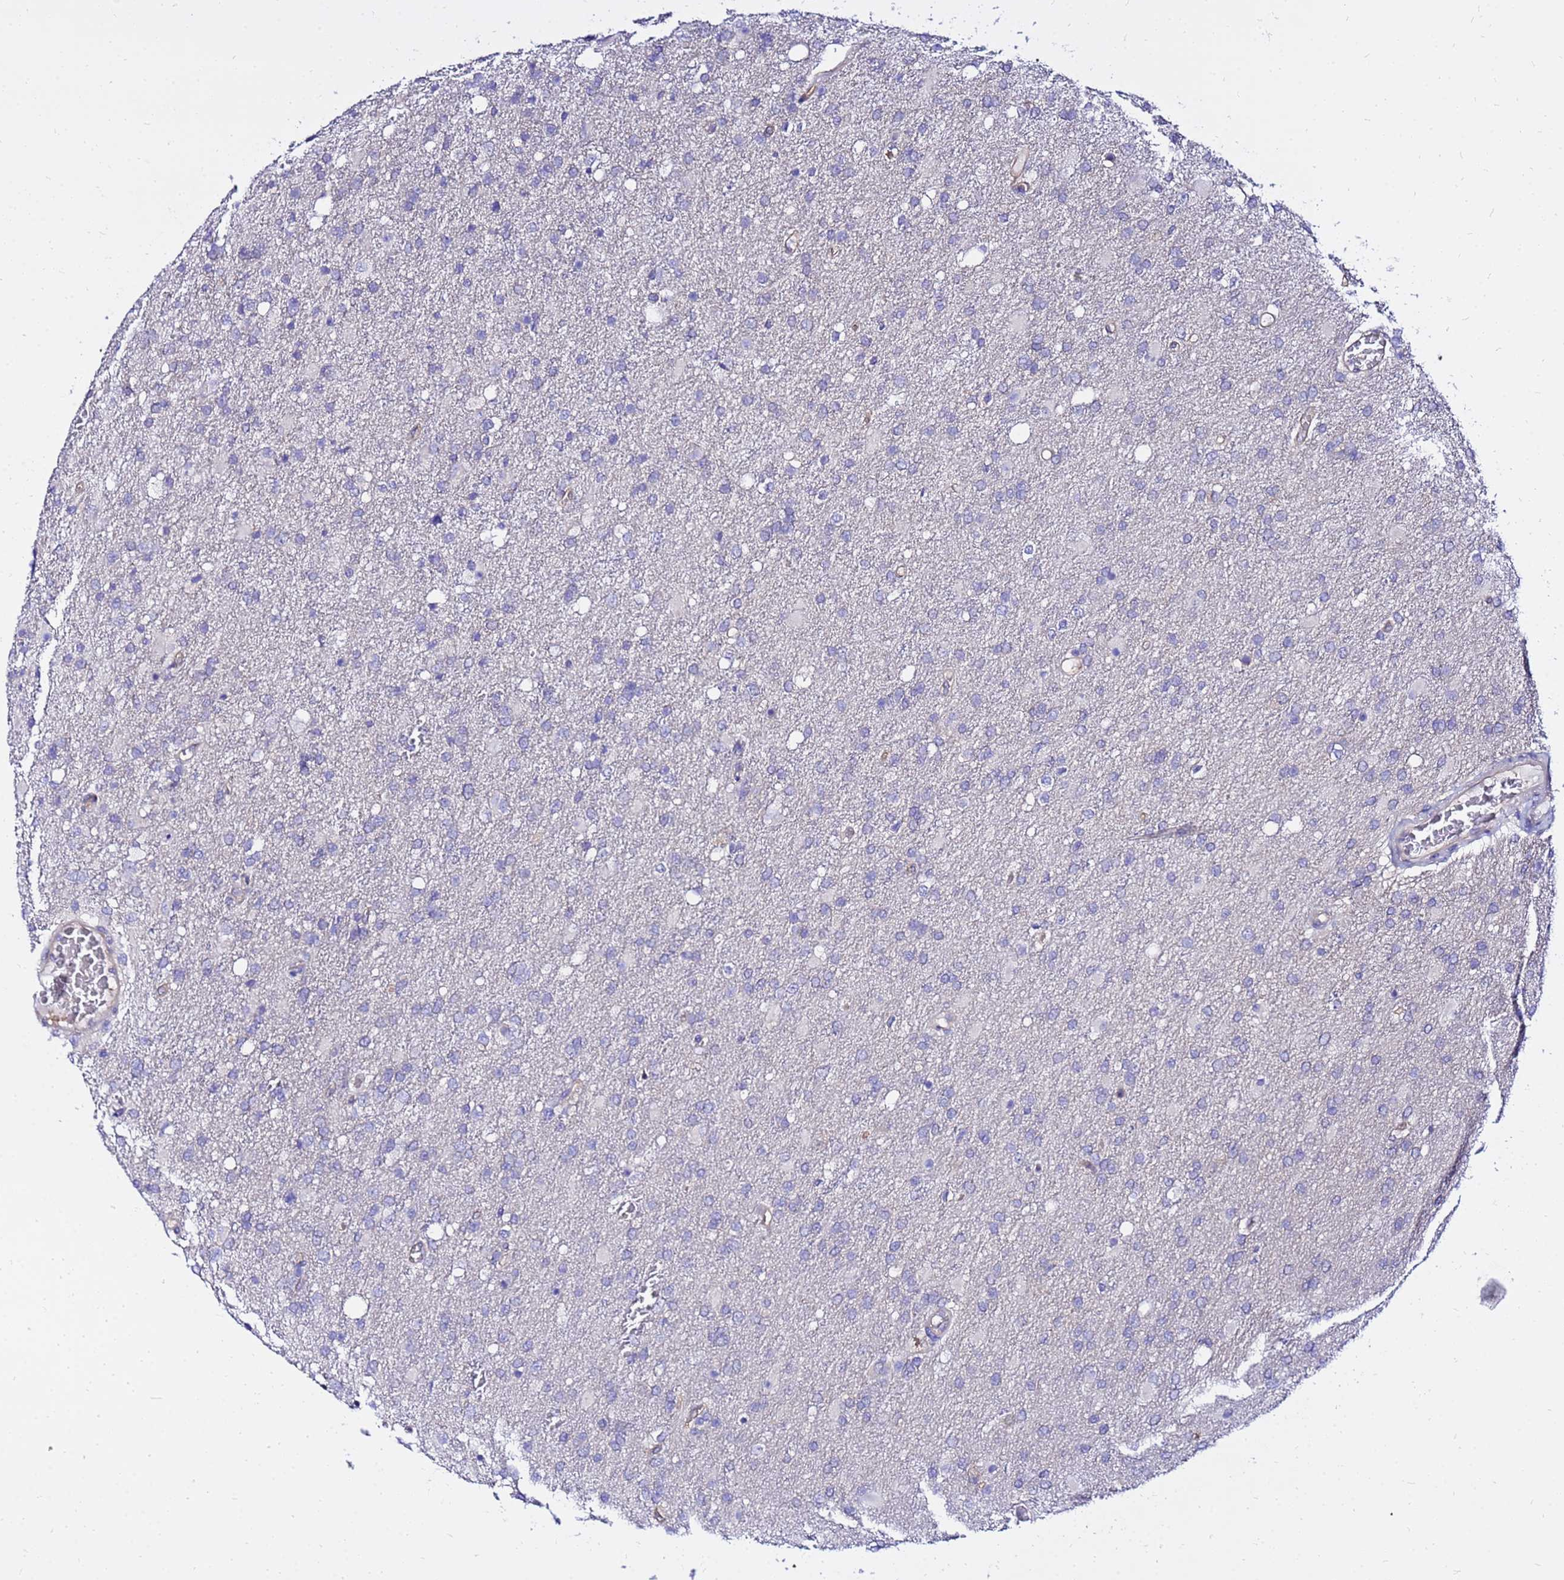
{"staining": {"intensity": "negative", "quantity": "none", "location": "none"}, "tissue": "glioma", "cell_type": "Tumor cells", "image_type": "cancer", "snomed": [{"axis": "morphology", "description": "Glioma, malignant, High grade"}, {"axis": "topography", "description": "Brain"}], "caption": "Immunohistochemistry (IHC) image of neoplastic tissue: malignant high-grade glioma stained with DAB (3,3'-diaminobenzidine) reveals no significant protein positivity in tumor cells. (Stains: DAB (3,3'-diaminobenzidine) immunohistochemistry with hematoxylin counter stain, Microscopy: brightfield microscopy at high magnification).", "gene": "HERC5", "patient": {"sex": "female", "age": 74}}